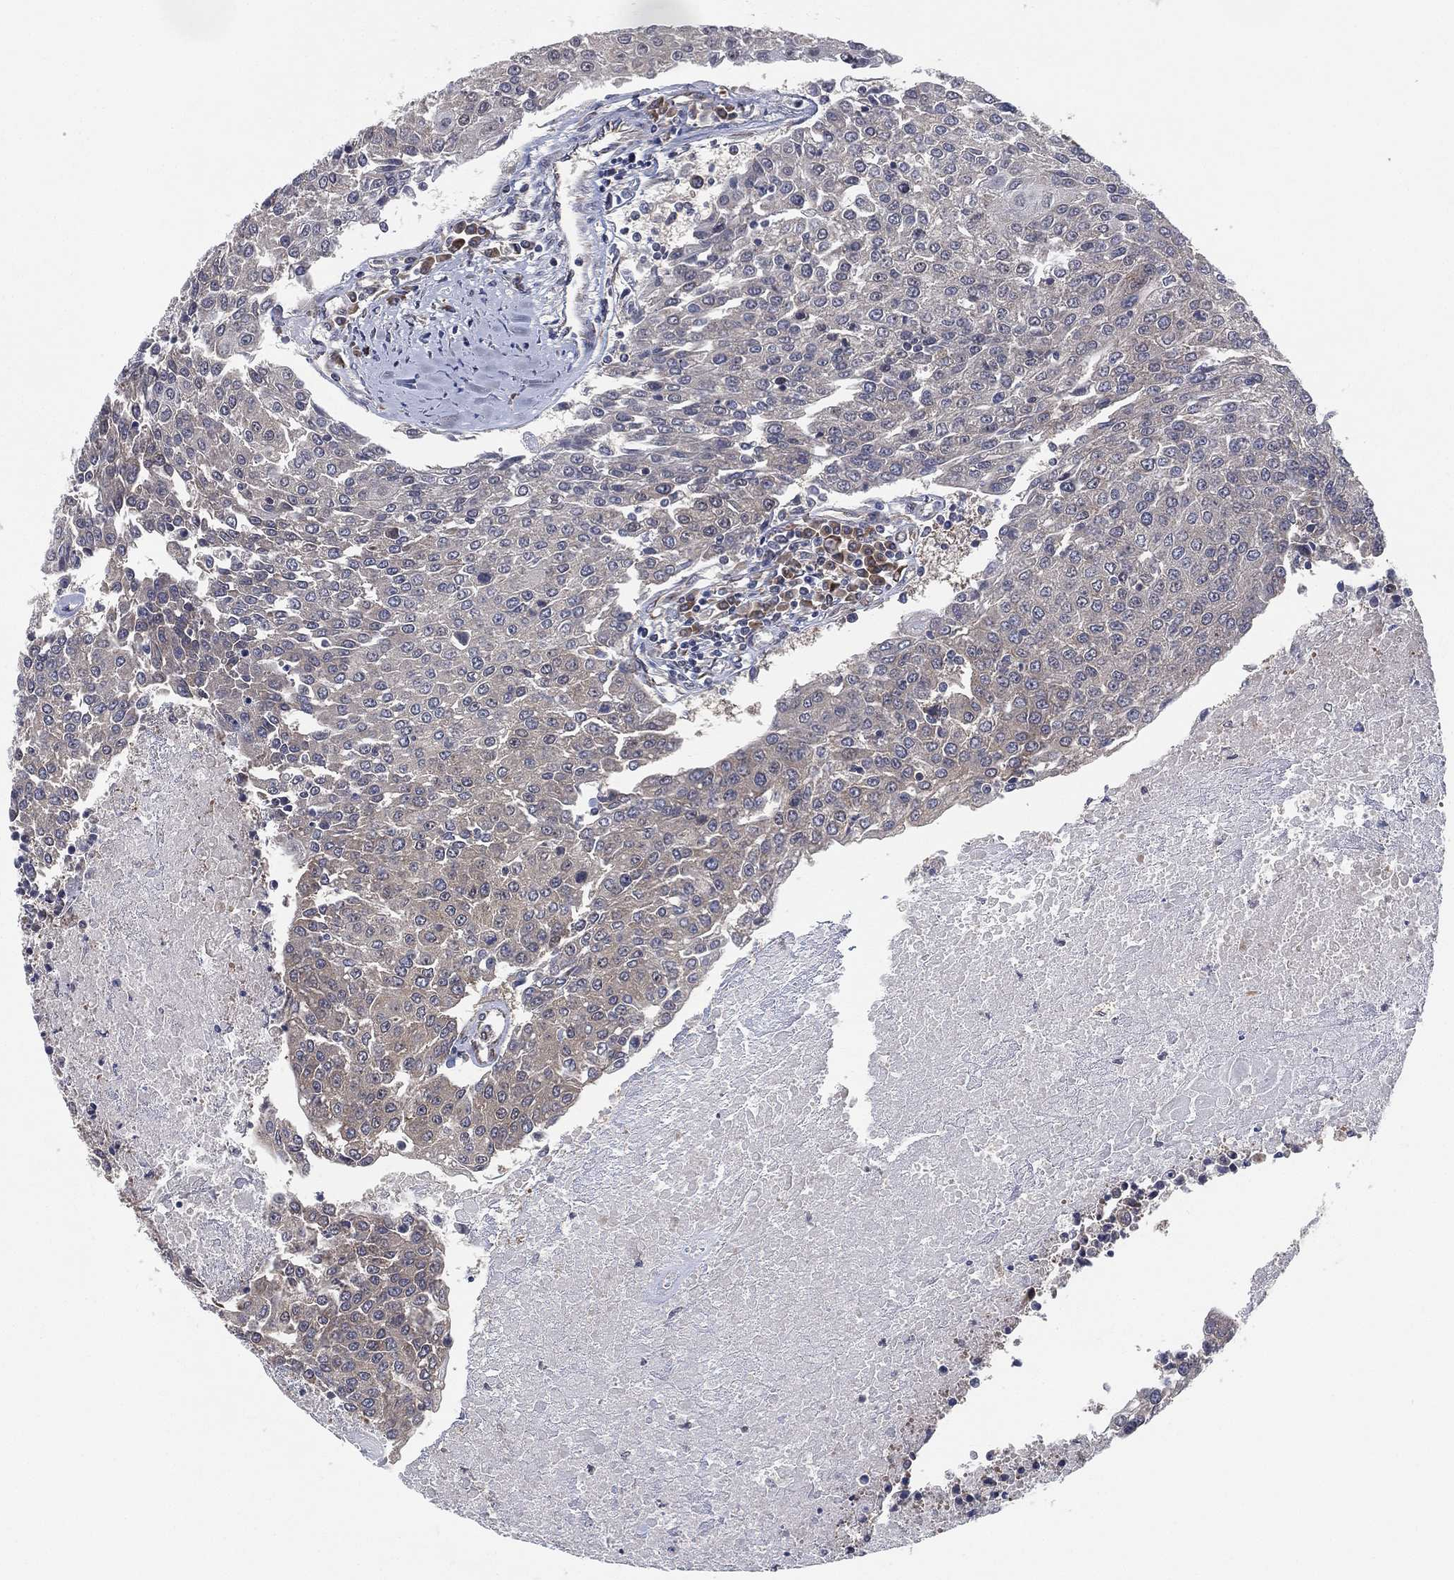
{"staining": {"intensity": "negative", "quantity": "none", "location": "none"}, "tissue": "urothelial cancer", "cell_type": "Tumor cells", "image_type": "cancer", "snomed": [{"axis": "morphology", "description": "Urothelial carcinoma, High grade"}, {"axis": "topography", "description": "Urinary bladder"}], "caption": "Urothelial carcinoma (high-grade) stained for a protein using immunohistochemistry (IHC) shows no expression tumor cells.", "gene": "FAM104A", "patient": {"sex": "female", "age": 85}}